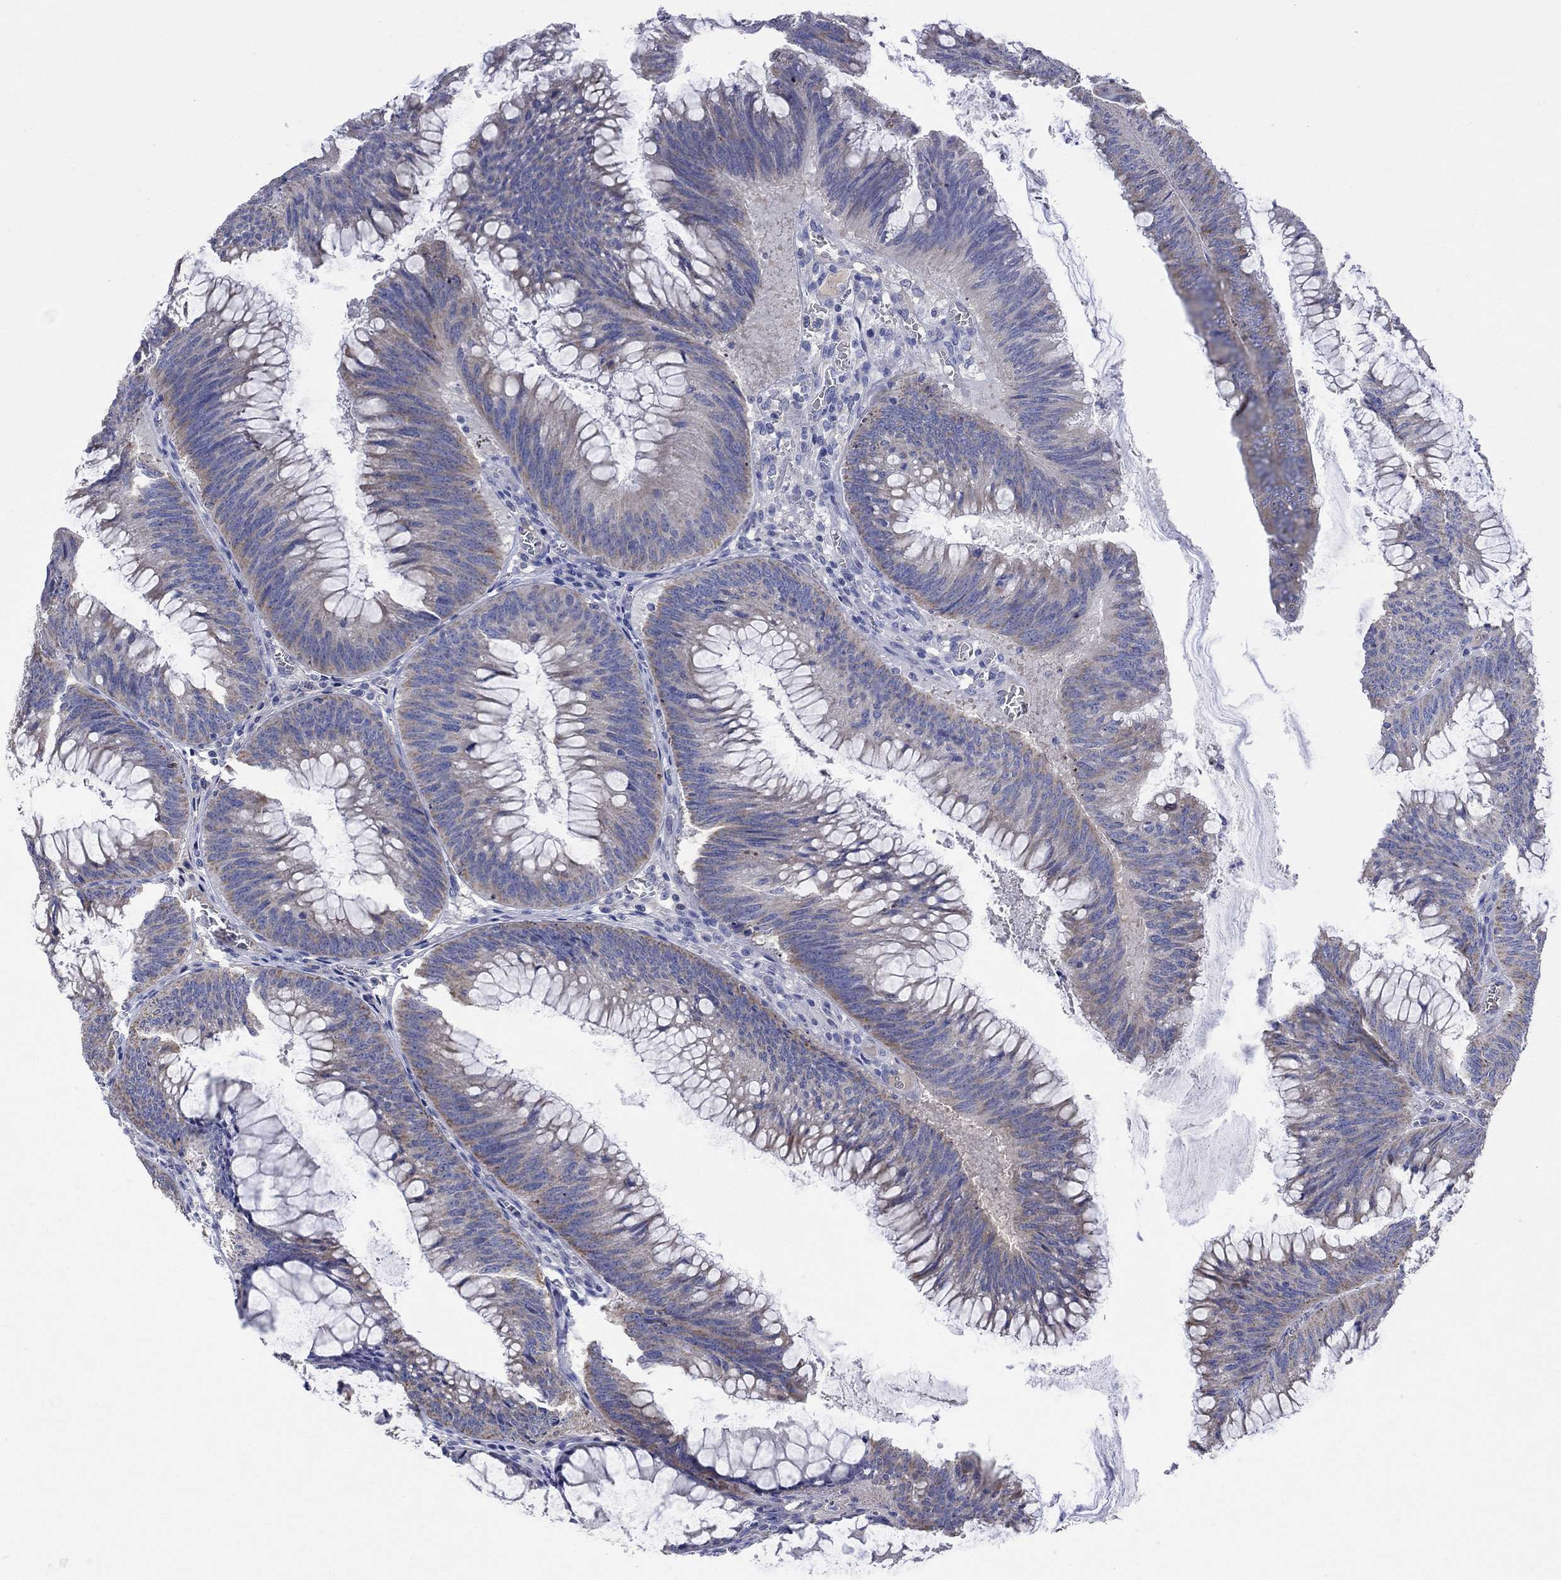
{"staining": {"intensity": "weak", "quantity": ">75%", "location": "cytoplasmic/membranous"}, "tissue": "colorectal cancer", "cell_type": "Tumor cells", "image_type": "cancer", "snomed": [{"axis": "morphology", "description": "Adenocarcinoma, NOS"}, {"axis": "topography", "description": "Rectum"}], "caption": "Colorectal cancer (adenocarcinoma) stained for a protein exhibits weak cytoplasmic/membranous positivity in tumor cells.", "gene": "CLVS1", "patient": {"sex": "female", "age": 72}}